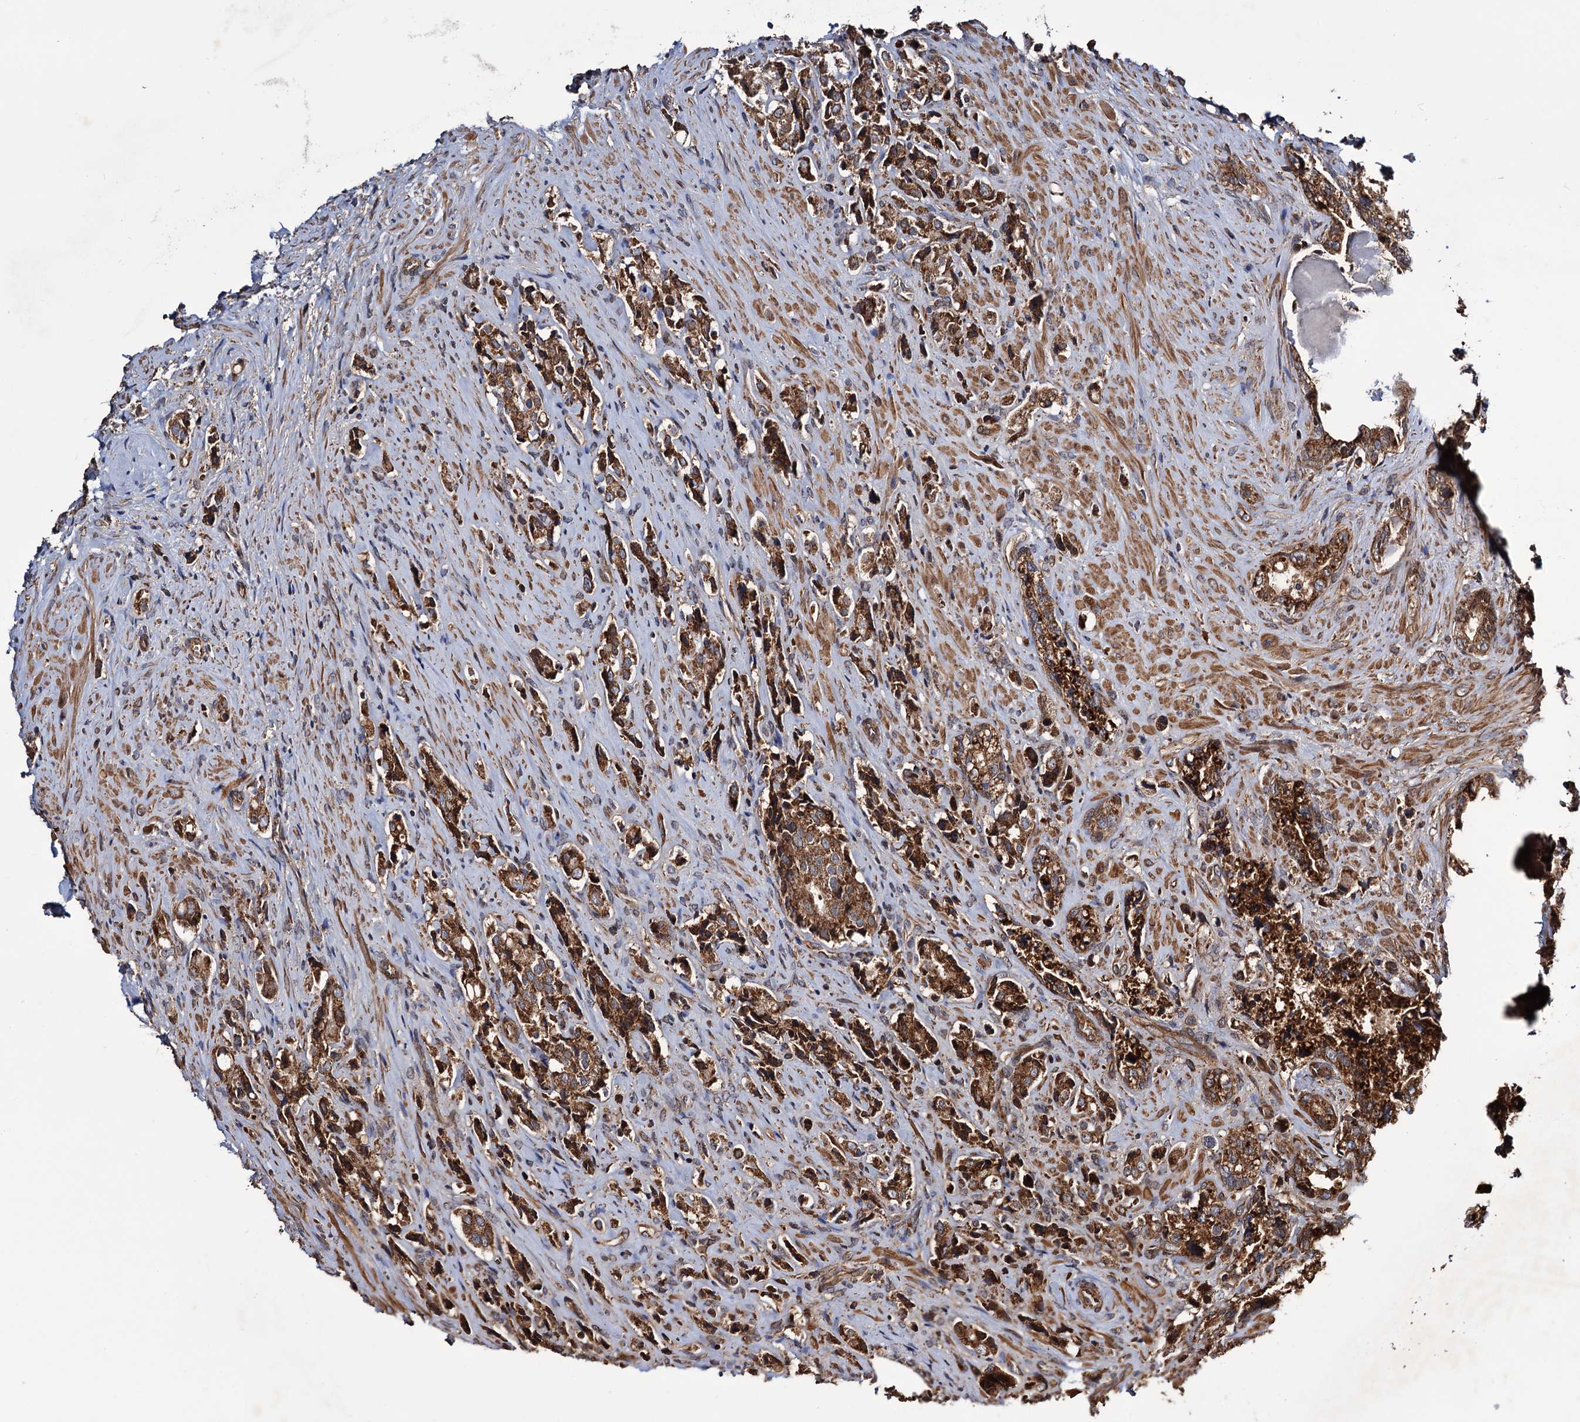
{"staining": {"intensity": "strong", "quantity": ">75%", "location": "cytoplasmic/membranous"}, "tissue": "prostate cancer", "cell_type": "Tumor cells", "image_type": "cancer", "snomed": [{"axis": "morphology", "description": "Adenocarcinoma, High grade"}, {"axis": "topography", "description": "Prostate"}], "caption": "A brown stain shows strong cytoplasmic/membranous staining of a protein in human prostate adenocarcinoma (high-grade) tumor cells.", "gene": "MRPL42", "patient": {"sex": "male", "age": 65}}